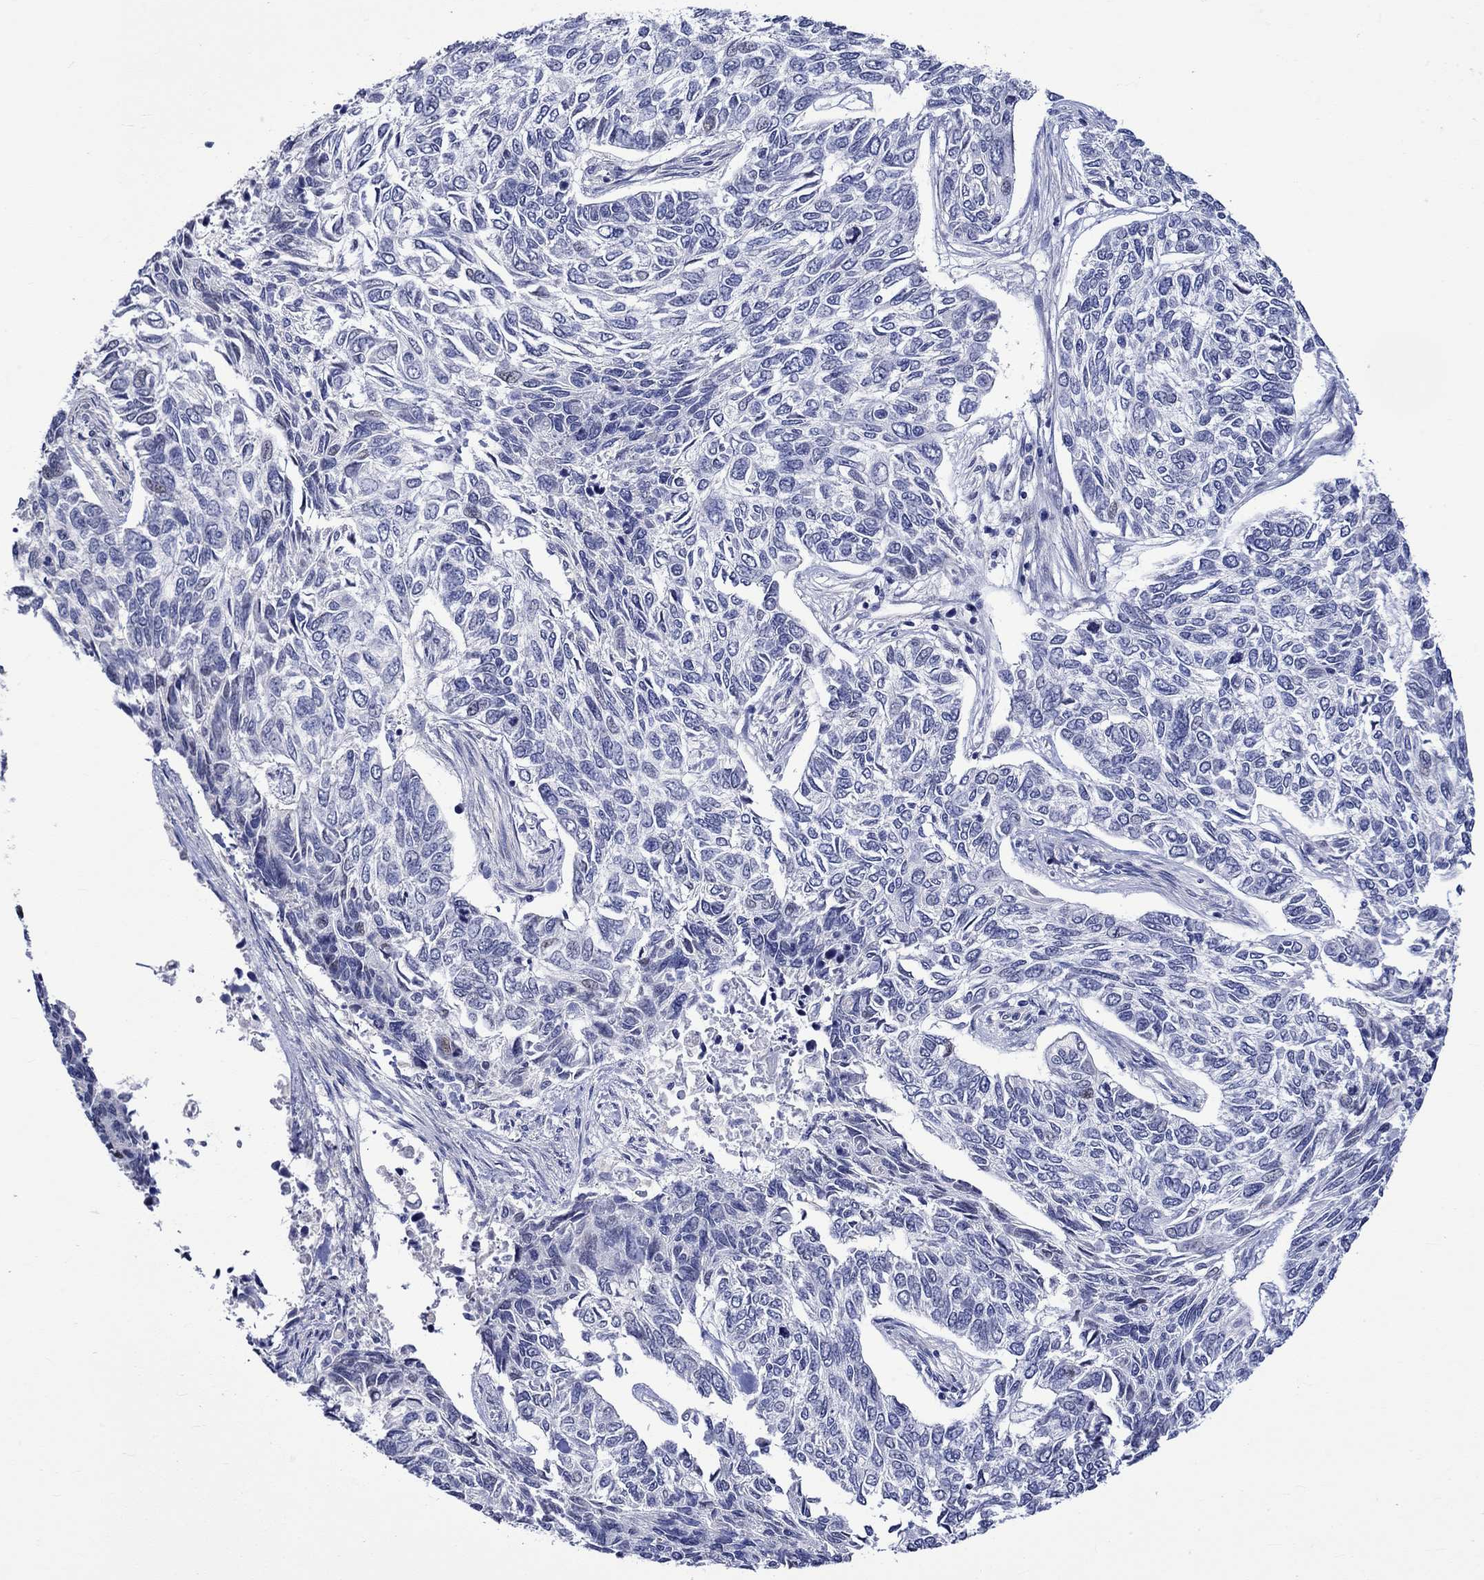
{"staining": {"intensity": "negative", "quantity": "none", "location": "none"}, "tissue": "skin cancer", "cell_type": "Tumor cells", "image_type": "cancer", "snomed": [{"axis": "morphology", "description": "Basal cell carcinoma"}, {"axis": "topography", "description": "Skin"}], "caption": "The image shows no significant staining in tumor cells of basal cell carcinoma (skin).", "gene": "CRYAB", "patient": {"sex": "female", "age": 65}}